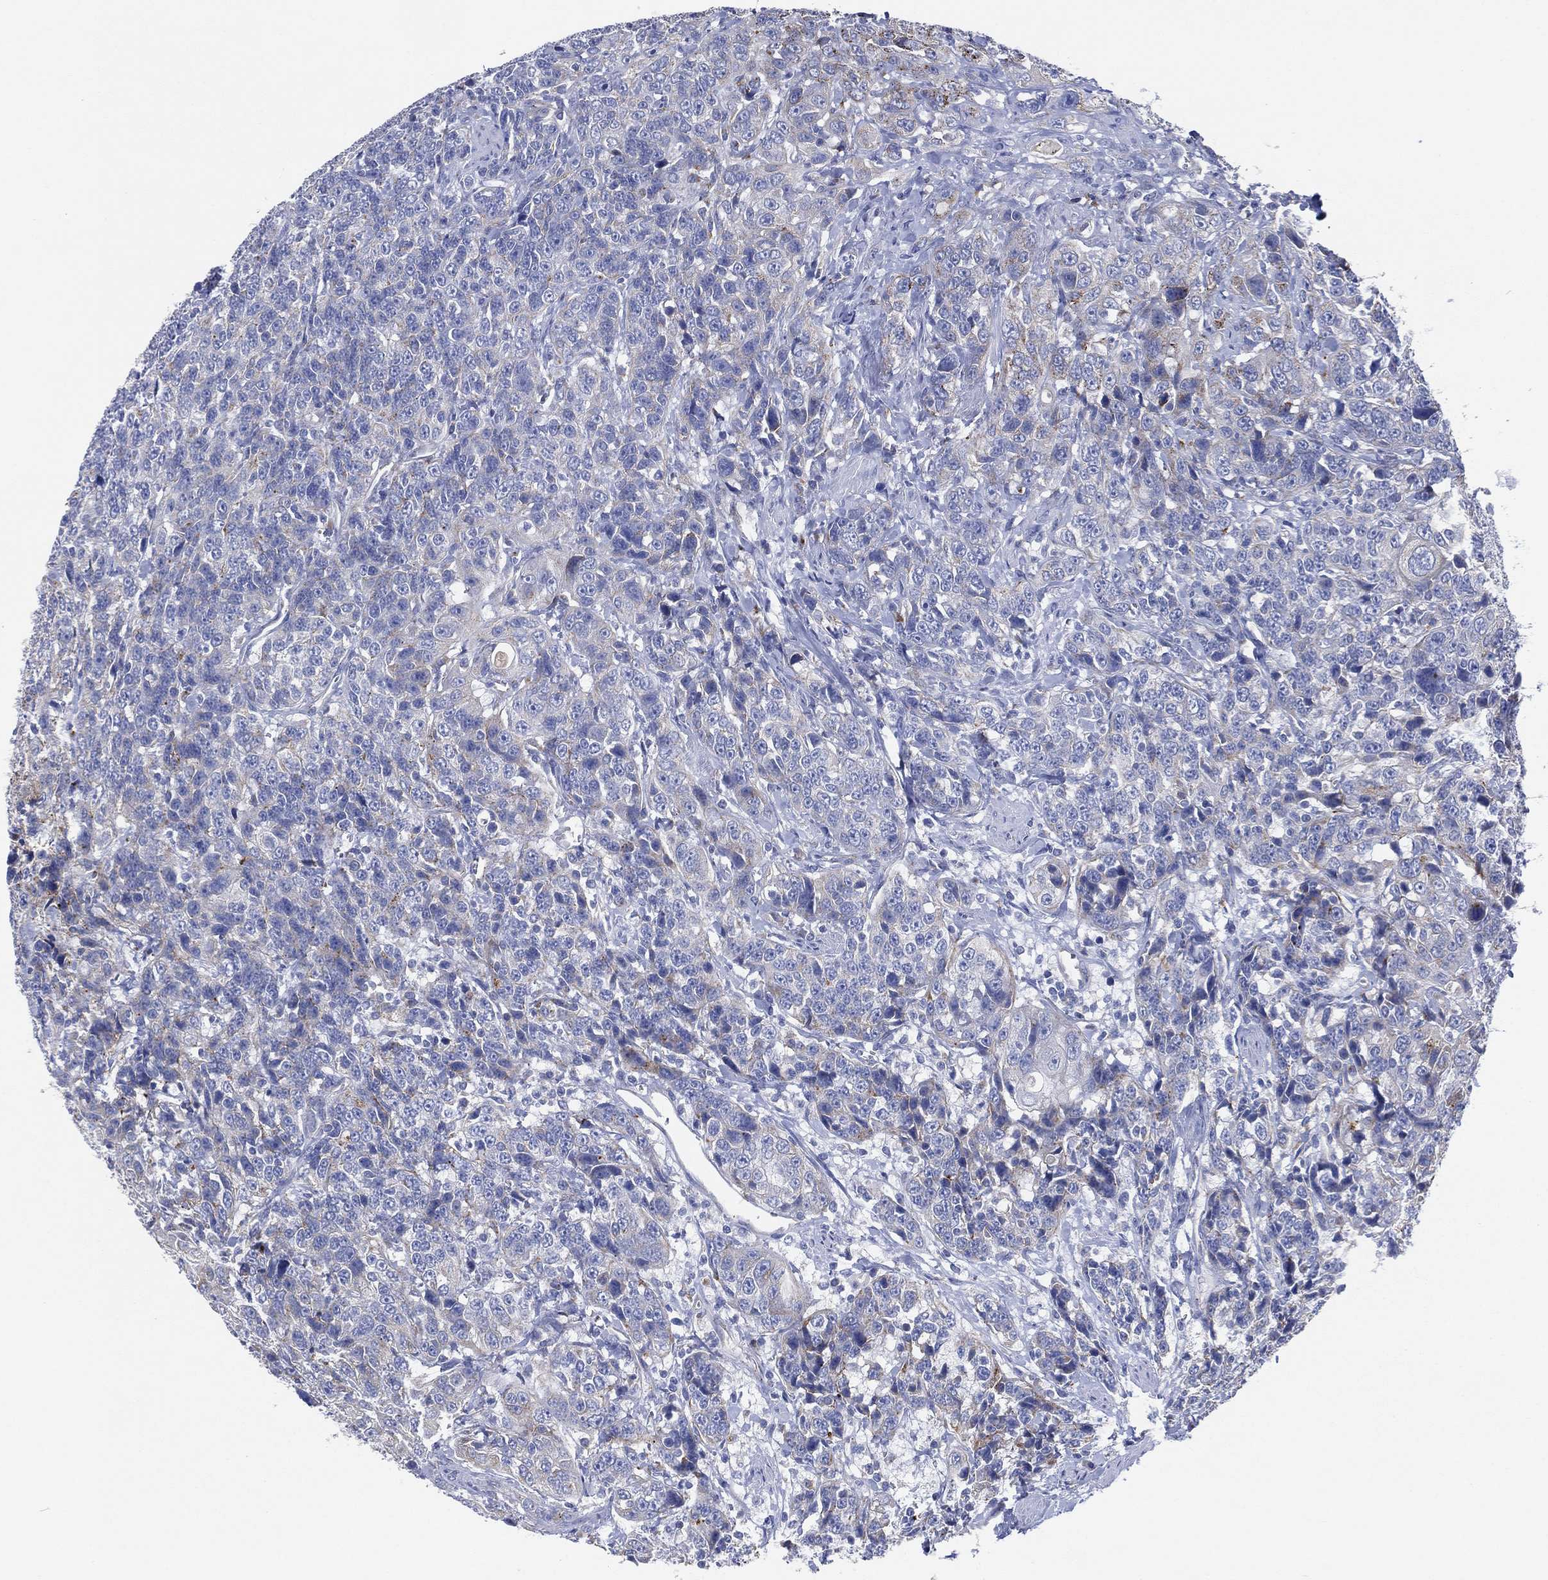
{"staining": {"intensity": "negative", "quantity": "none", "location": "none"}, "tissue": "urothelial cancer", "cell_type": "Tumor cells", "image_type": "cancer", "snomed": [{"axis": "morphology", "description": "Urothelial carcinoma, NOS"}, {"axis": "morphology", "description": "Urothelial carcinoma, High grade"}, {"axis": "topography", "description": "Urinary bladder"}], "caption": "DAB immunohistochemical staining of urothelial cancer shows no significant staining in tumor cells.", "gene": "GALNS", "patient": {"sex": "female", "age": 73}}